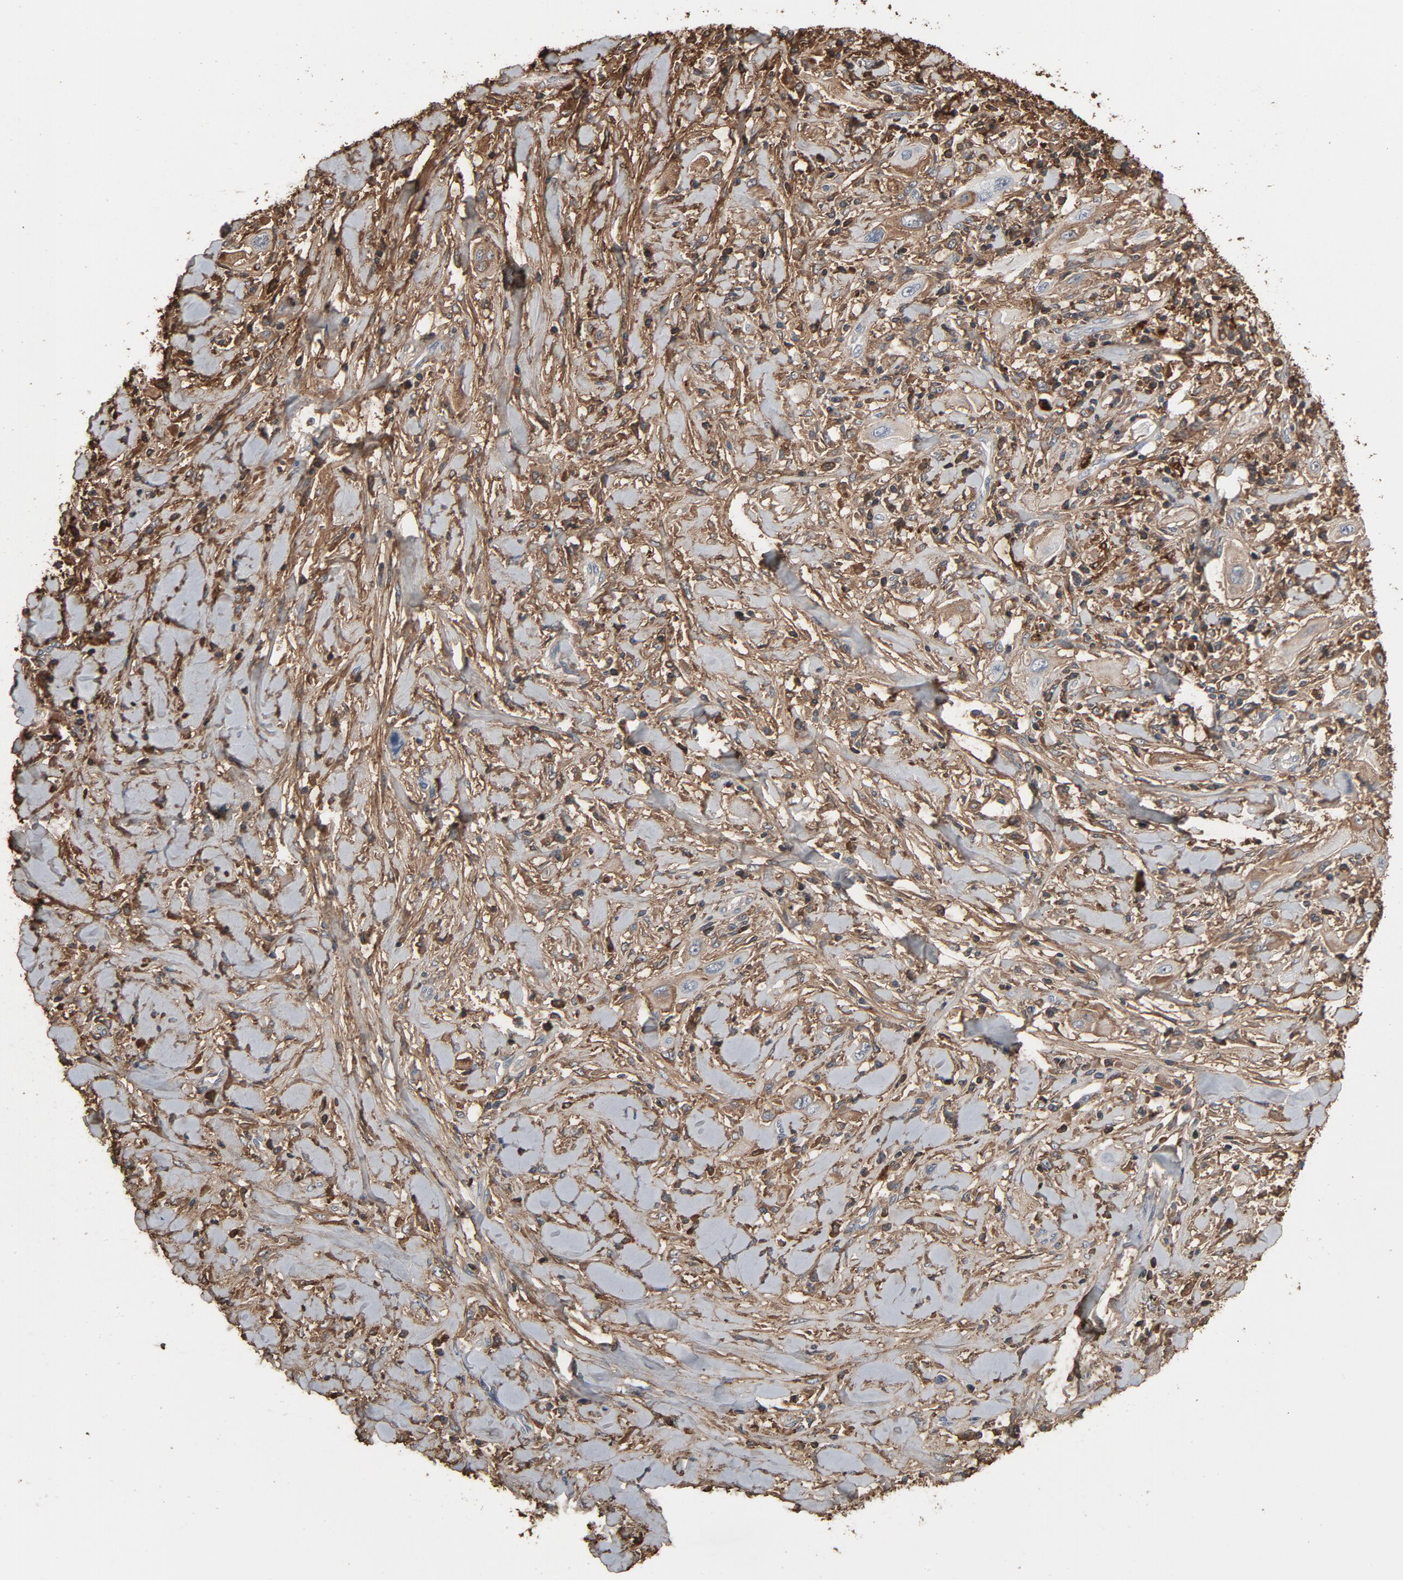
{"staining": {"intensity": "weak", "quantity": "<25%", "location": "cytoplasmic/membranous"}, "tissue": "lung cancer", "cell_type": "Tumor cells", "image_type": "cancer", "snomed": [{"axis": "morphology", "description": "Squamous cell carcinoma, NOS"}, {"axis": "topography", "description": "Lung"}], "caption": "A histopathology image of lung squamous cell carcinoma stained for a protein exhibits no brown staining in tumor cells. (DAB (3,3'-diaminobenzidine) immunohistochemistry (IHC) visualized using brightfield microscopy, high magnification).", "gene": "PDZD4", "patient": {"sex": "female", "age": 47}}